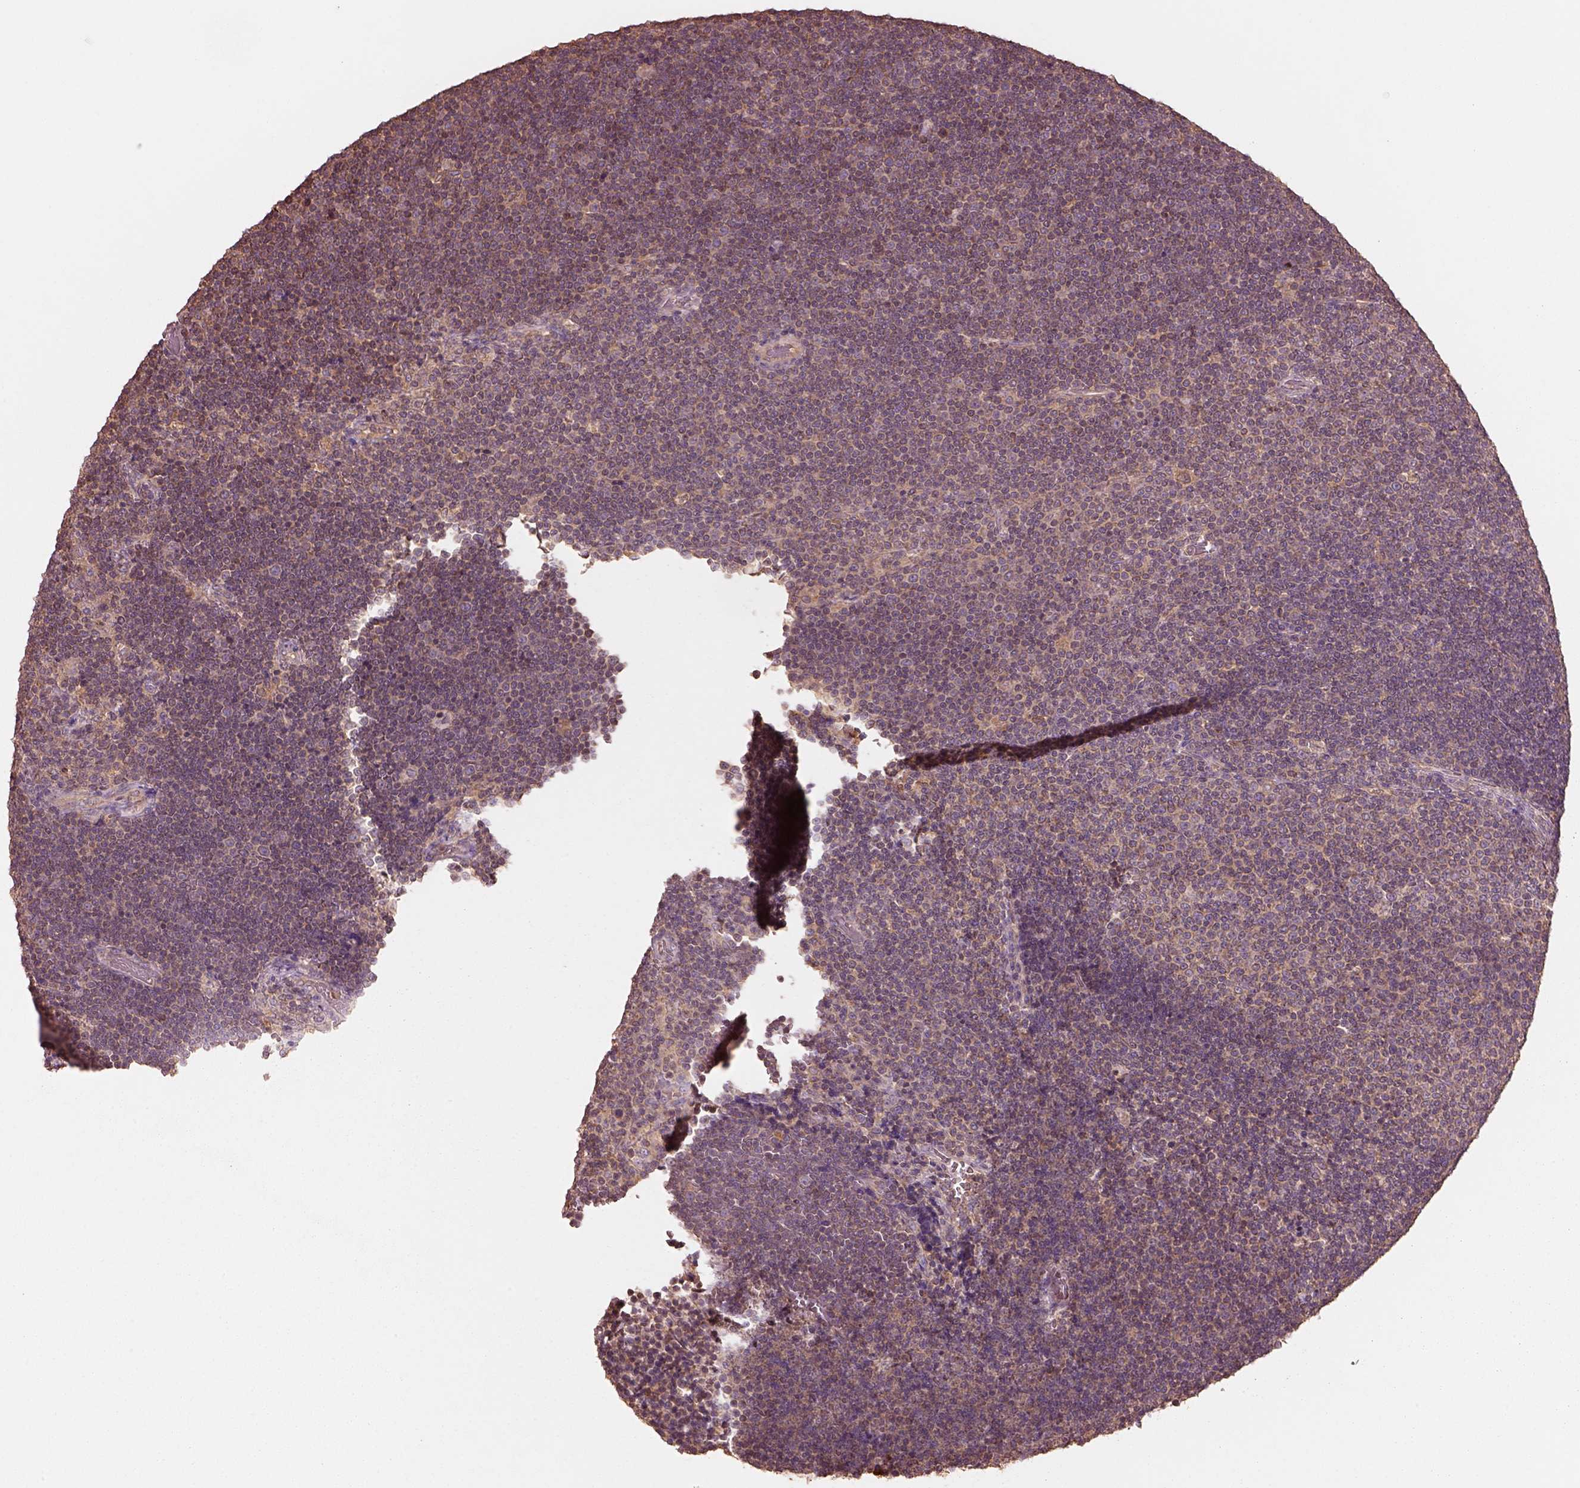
{"staining": {"intensity": "weak", "quantity": ">75%", "location": "cytoplasmic/membranous"}, "tissue": "lymphoma", "cell_type": "Tumor cells", "image_type": "cancer", "snomed": [{"axis": "morphology", "description": "Malignant lymphoma, non-Hodgkin's type, Low grade"}, {"axis": "topography", "description": "Brain"}], "caption": "Protein expression analysis of lymphoma displays weak cytoplasmic/membranous positivity in about >75% of tumor cells.", "gene": "TRADD", "patient": {"sex": "female", "age": 66}}